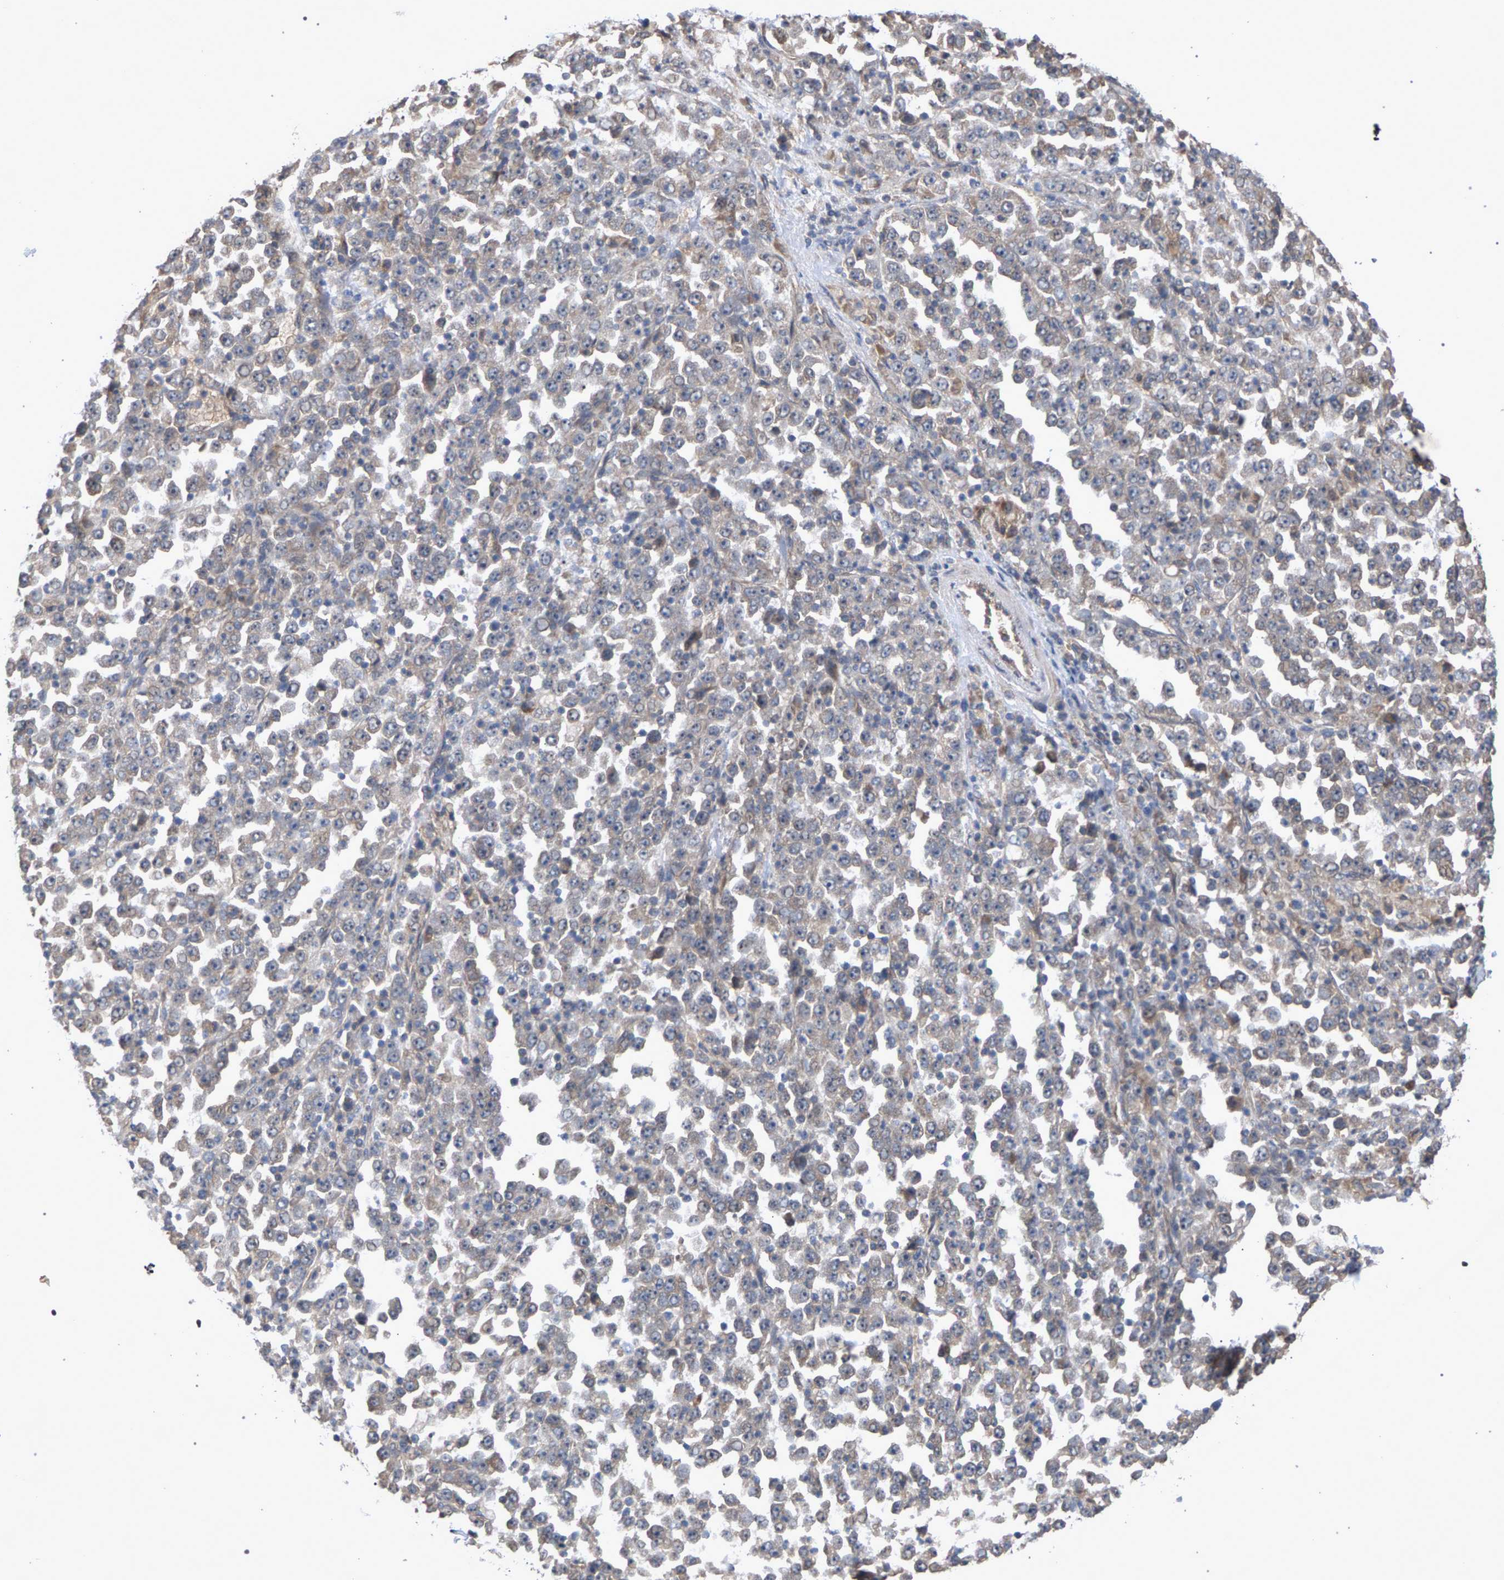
{"staining": {"intensity": "negative", "quantity": "none", "location": "none"}, "tissue": "stomach cancer", "cell_type": "Tumor cells", "image_type": "cancer", "snomed": [{"axis": "morphology", "description": "Normal tissue, NOS"}, {"axis": "morphology", "description": "Adenocarcinoma, NOS"}, {"axis": "topography", "description": "Stomach, upper"}, {"axis": "topography", "description": "Stomach"}], "caption": "Tumor cells show no significant protein expression in stomach cancer.", "gene": "SLC4A4", "patient": {"sex": "male", "age": 59}}